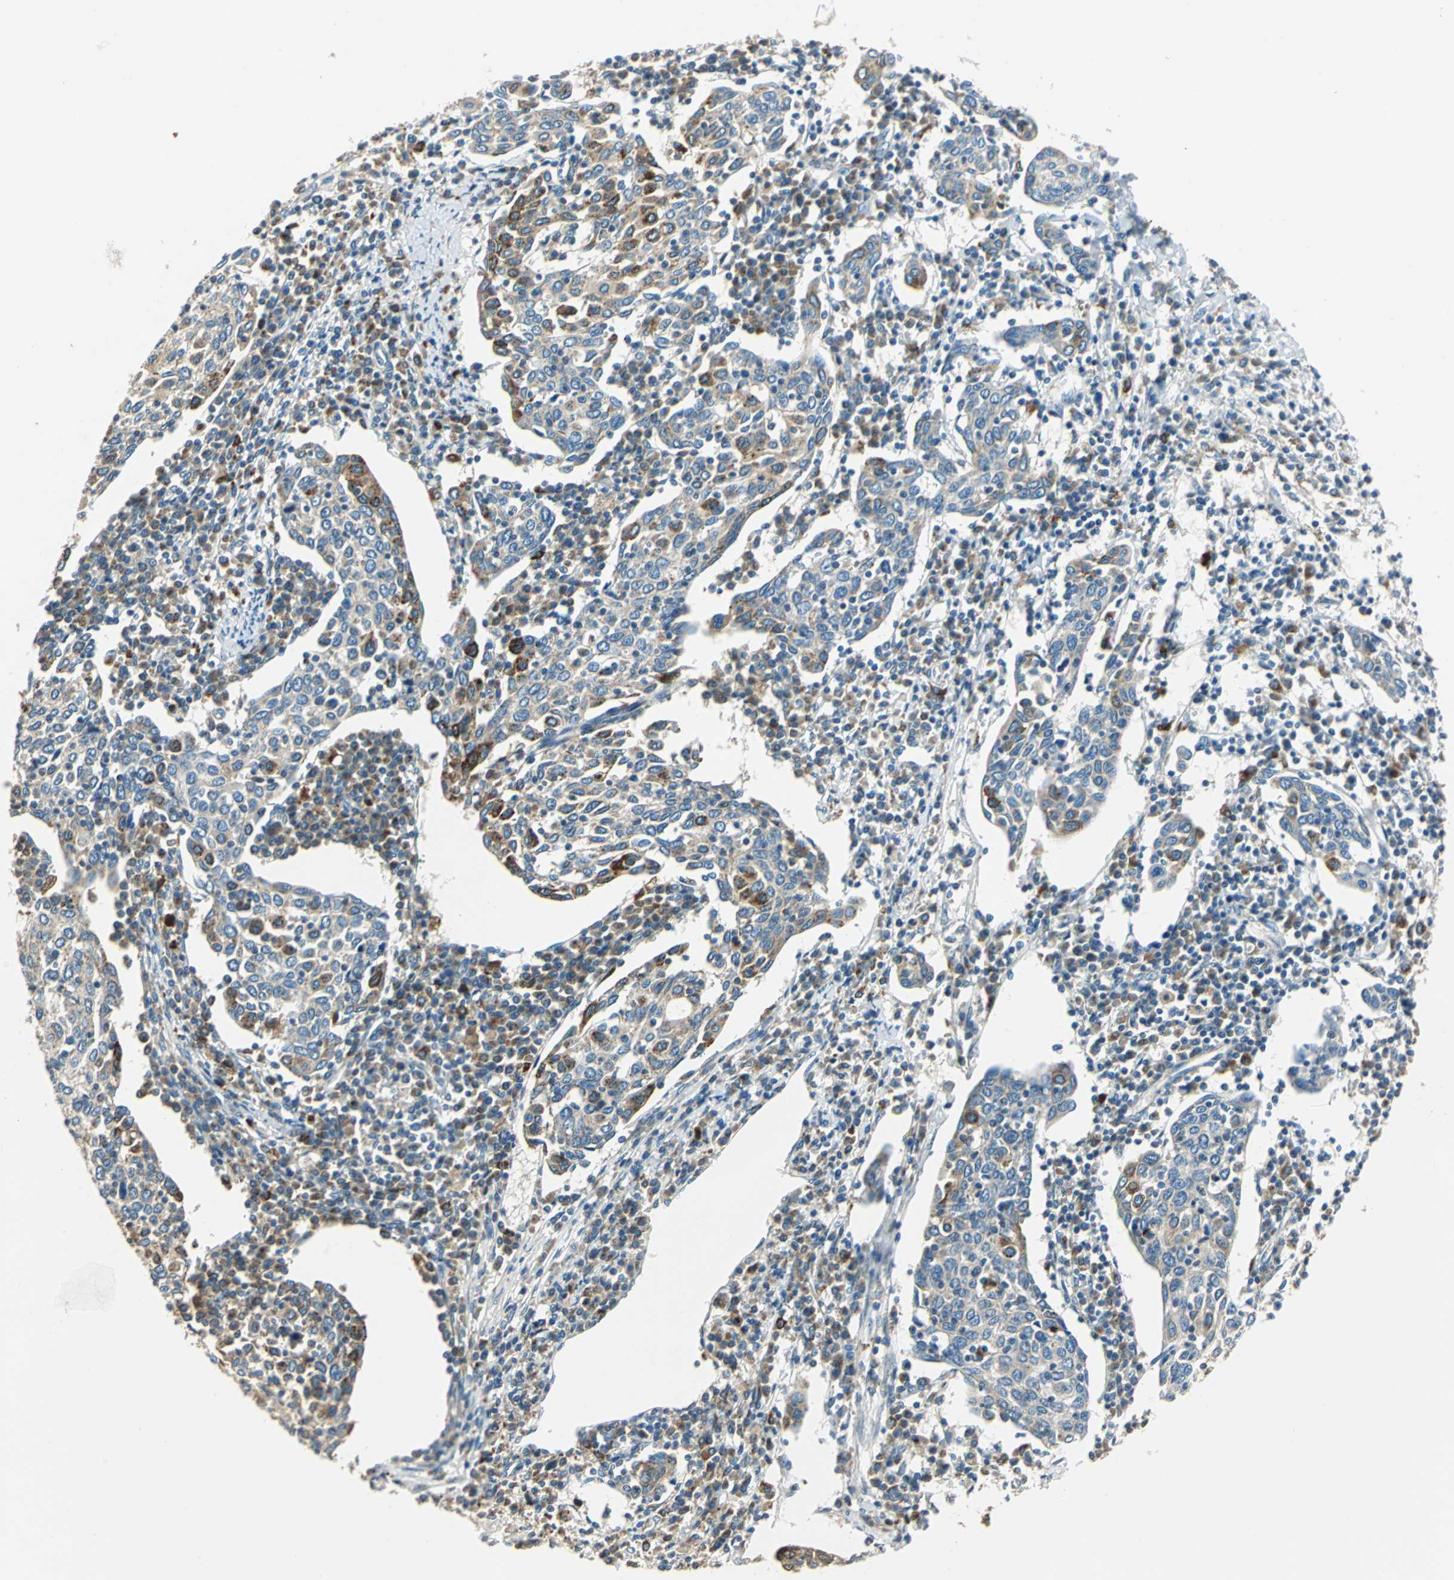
{"staining": {"intensity": "negative", "quantity": "none", "location": "none"}, "tissue": "cervical cancer", "cell_type": "Tumor cells", "image_type": "cancer", "snomed": [{"axis": "morphology", "description": "Squamous cell carcinoma, NOS"}, {"axis": "topography", "description": "Cervix"}], "caption": "Tumor cells are negative for protein expression in human cervical cancer (squamous cell carcinoma).", "gene": "NIT1", "patient": {"sex": "female", "age": 40}}